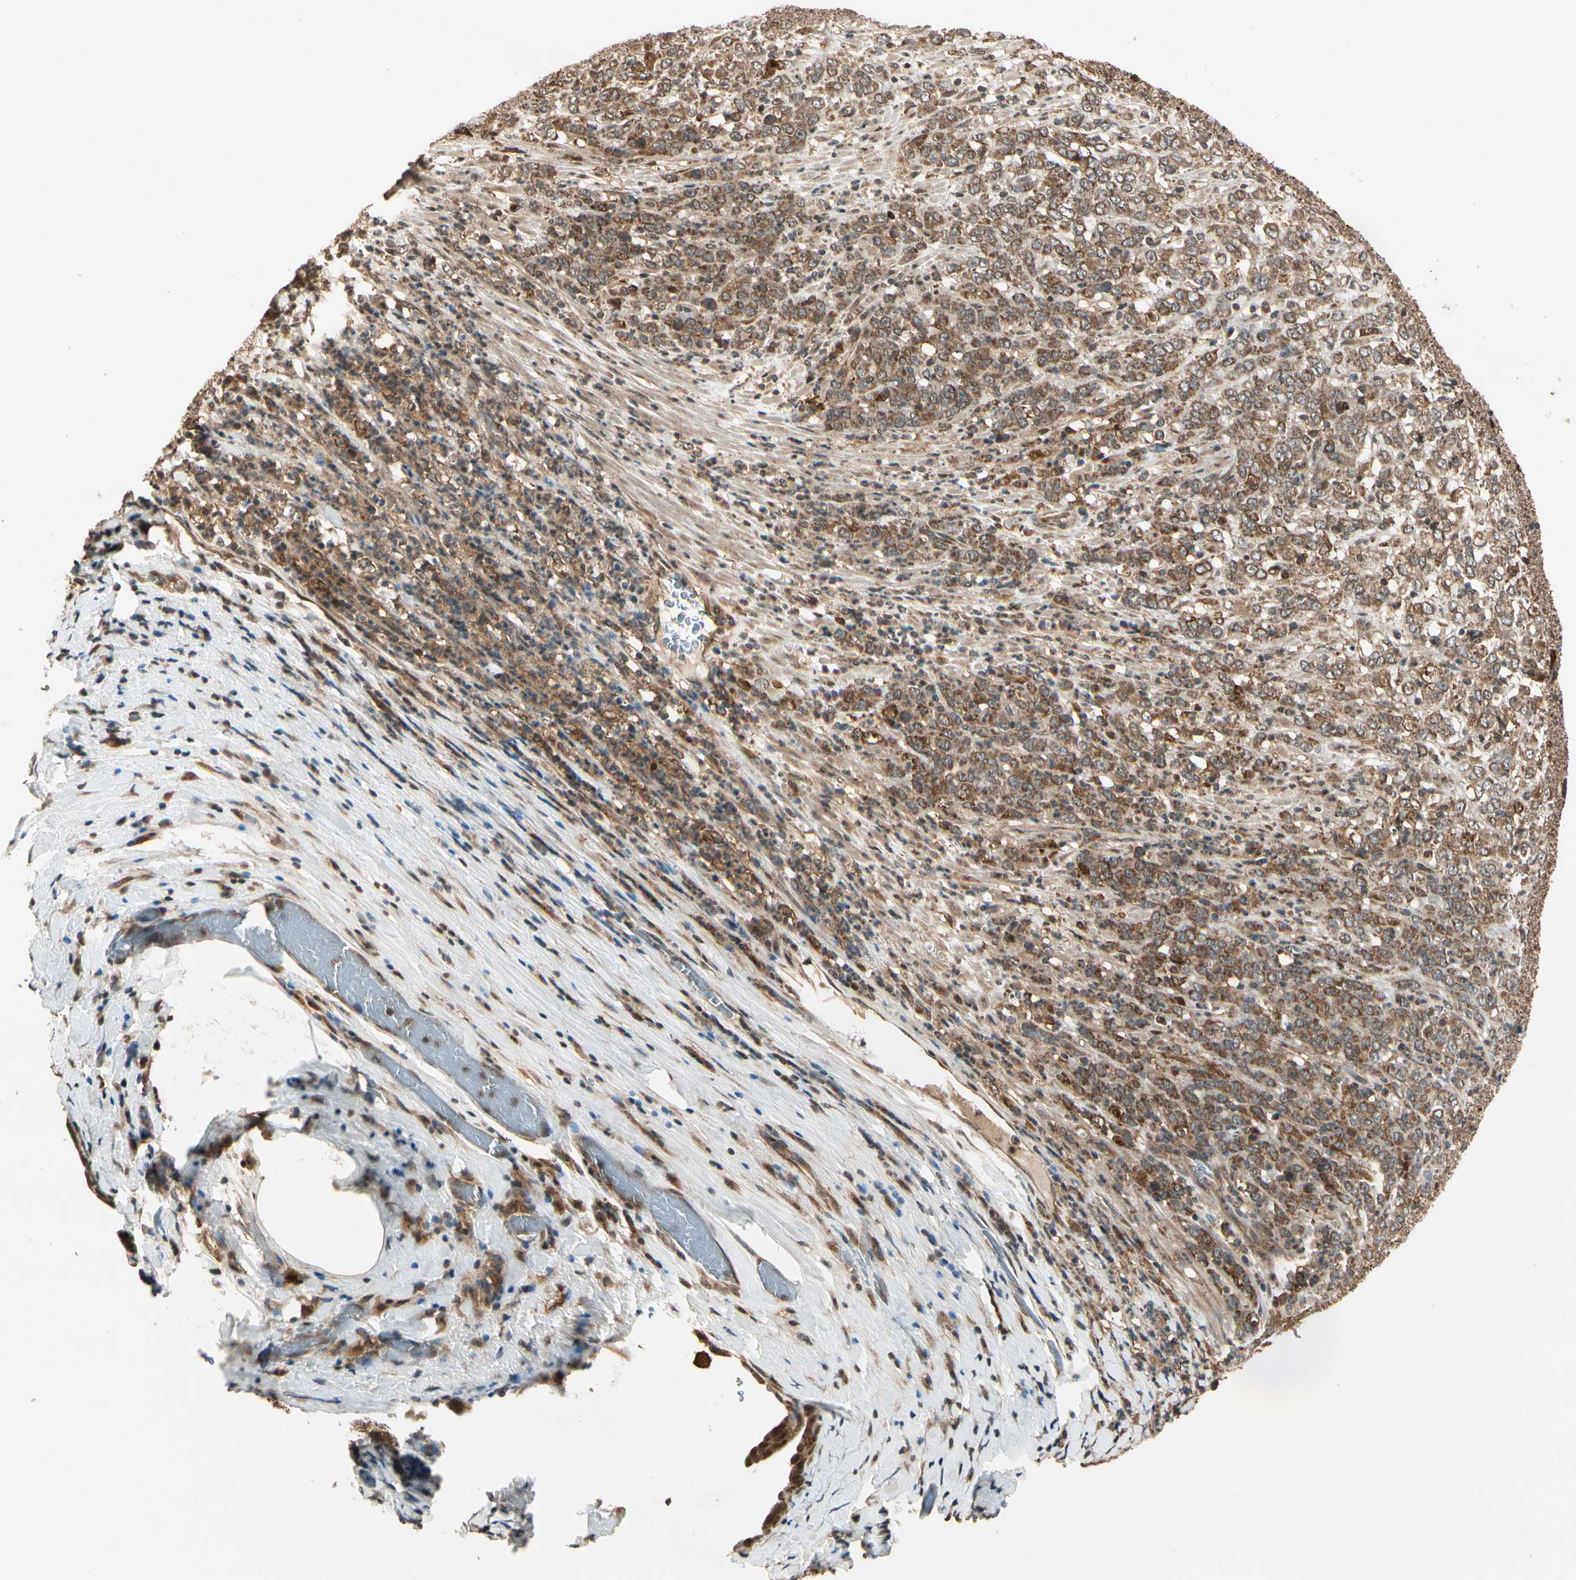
{"staining": {"intensity": "moderate", "quantity": ">75%", "location": "cytoplasmic/membranous"}, "tissue": "stomach cancer", "cell_type": "Tumor cells", "image_type": "cancer", "snomed": [{"axis": "morphology", "description": "Adenocarcinoma, NOS"}, {"axis": "topography", "description": "Stomach, lower"}], "caption": "Stomach adenocarcinoma stained with DAB immunohistochemistry displays medium levels of moderate cytoplasmic/membranous positivity in approximately >75% of tumor cells. Nuclei are stained in blue.", "gene": "GLUL", "patient": {"sex": "female", "age": 71}}